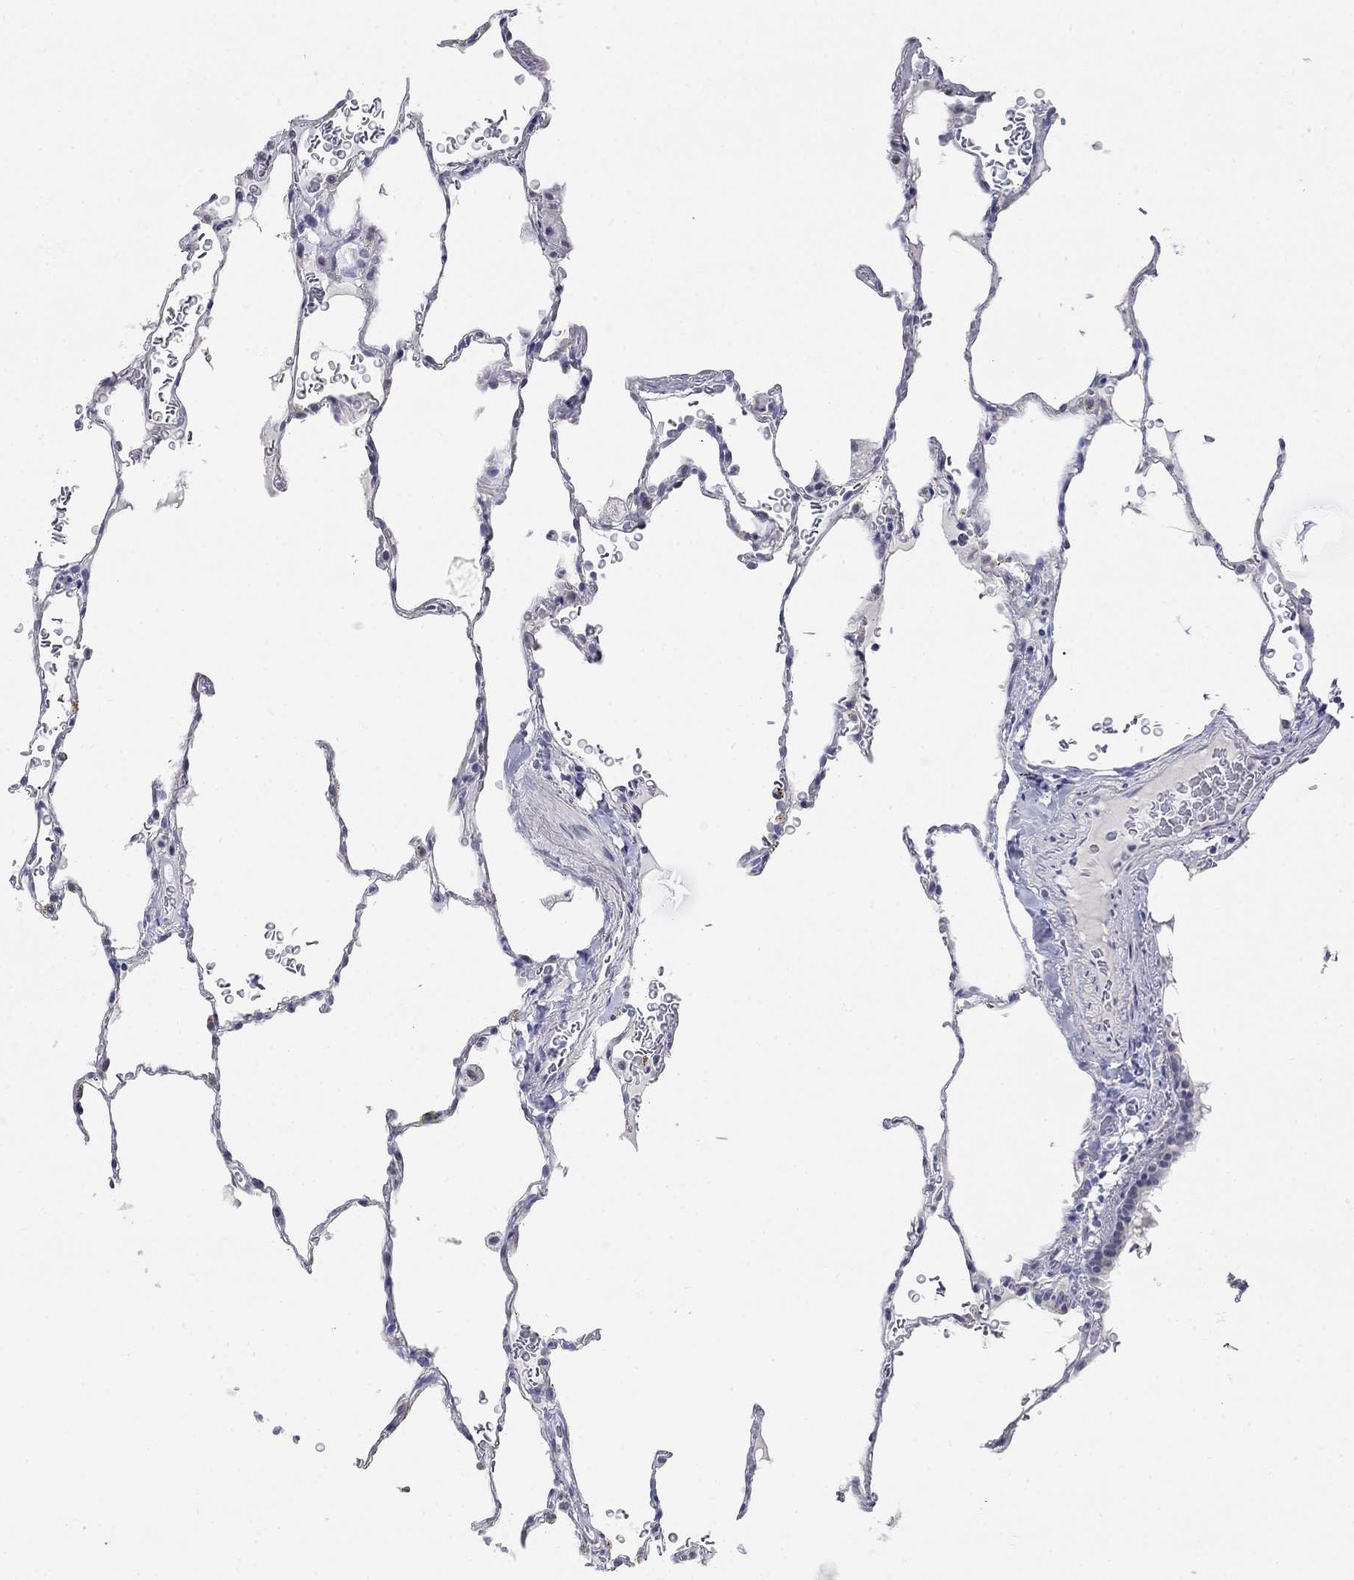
{"staining": {"intensity": "negative", "quantity": "none", "location": "none"}, "tissue": "lung", "cell_type": "Alveolar cells", "image_type": "normal", "snomed": [{"axis": "morphology", "description": "Normal tissue, NOS"}, {"axis": "morphology", "description": "Adenocarcinoma, metastatic, NOS"}, {"axis": "topography", "description": "Lung"}], "caption": "Alveolar cells show no significant protein positivity in normal lung.", "gene": "WASF3", "patient": {"sex": "male", "age": 45}}